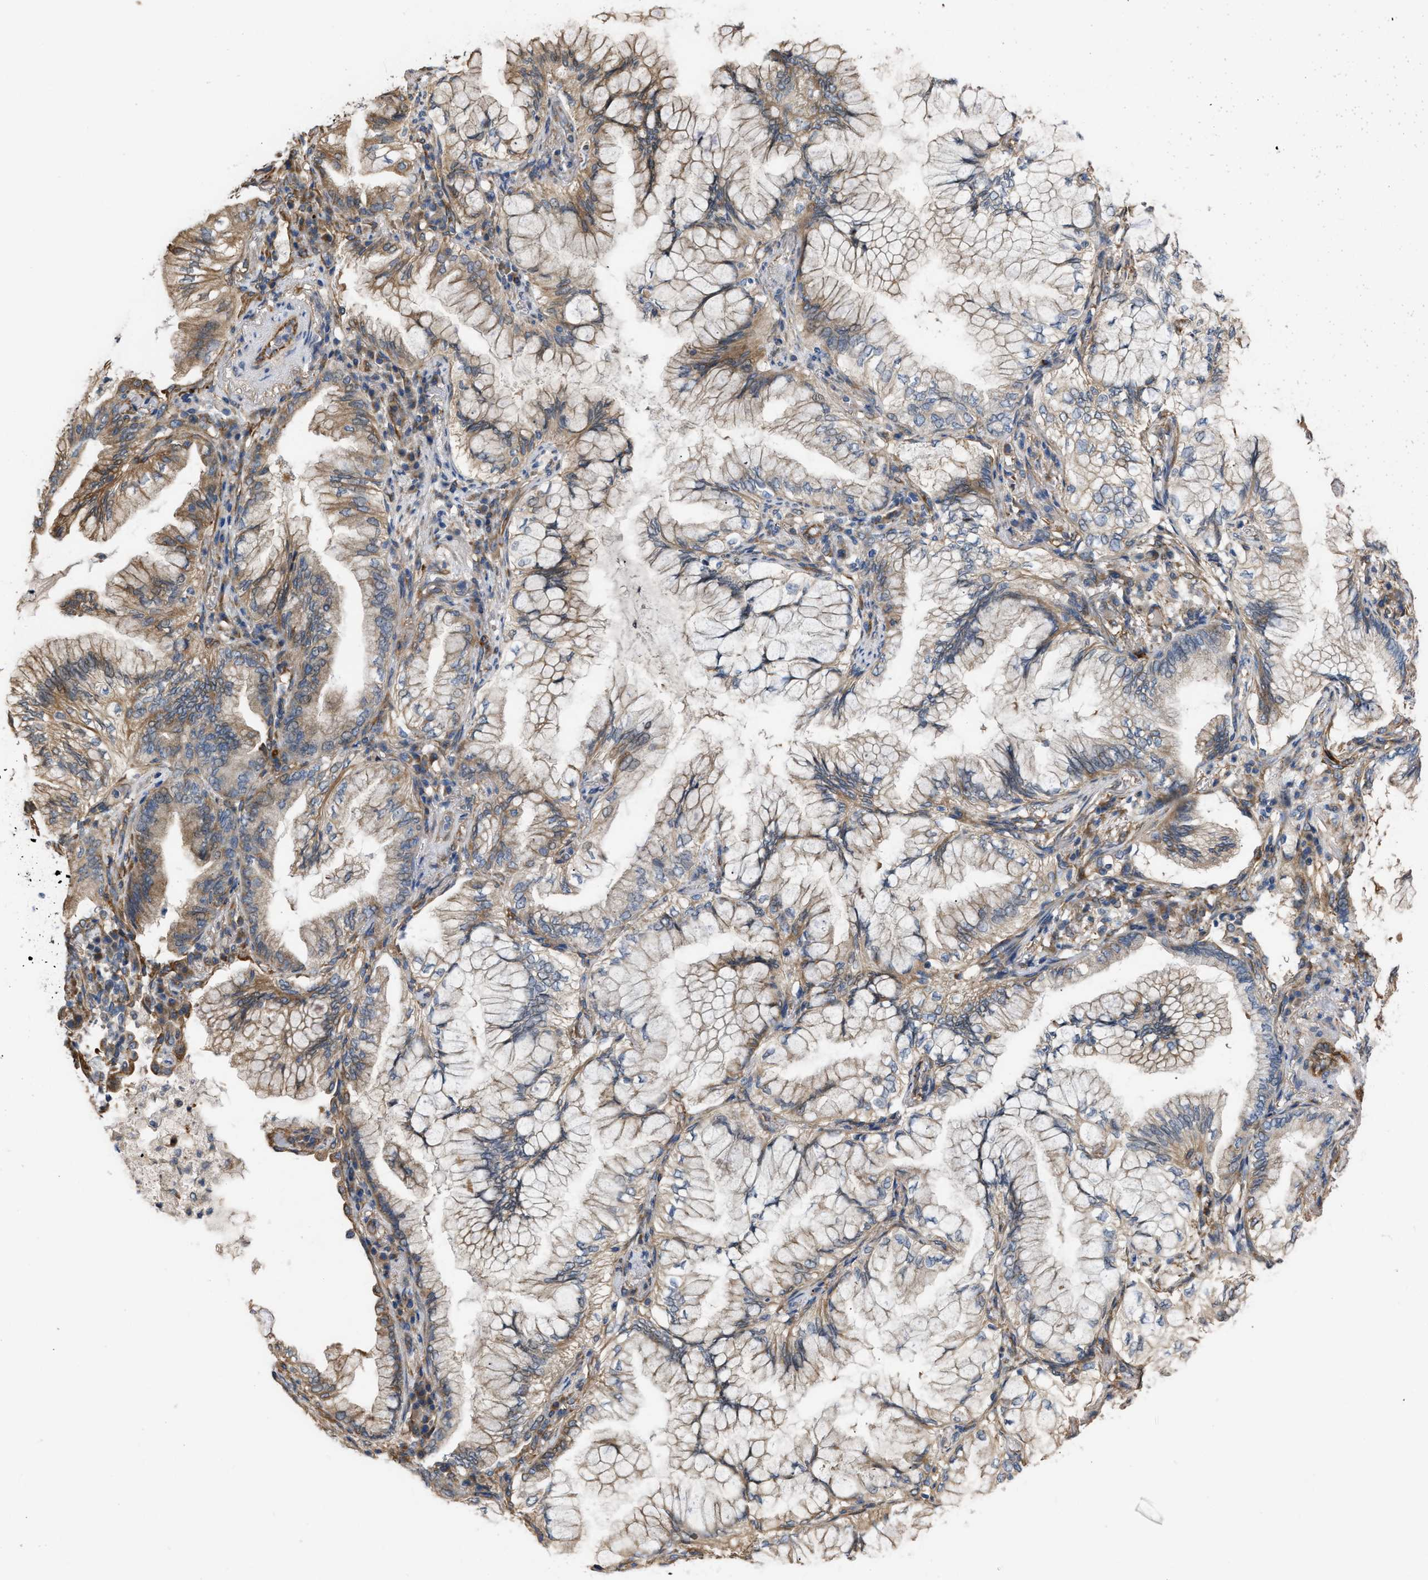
{"staining": {"intensity": "moderate", "quantity": ">75%", "location": "cytoplasmic/membranous"}, "tissue": "lung cancer", "cell_type": "Tumor cells", "image_type": "cancer", "snomed": [{"axis": "morphology", "description": "Adenocarcinoma, NOS"}, {"axis": "topography", "description": "Lung"}], "caption": "There is medium levels of moderate cytoplasmic/membranous staining in tumor cells of lung cancer (adenocarcinoma), as demonstrated by immunohistochemical staining (brown color).", "gene": "SLC4A11", "patient": {"sex": "female", "age": 70}}